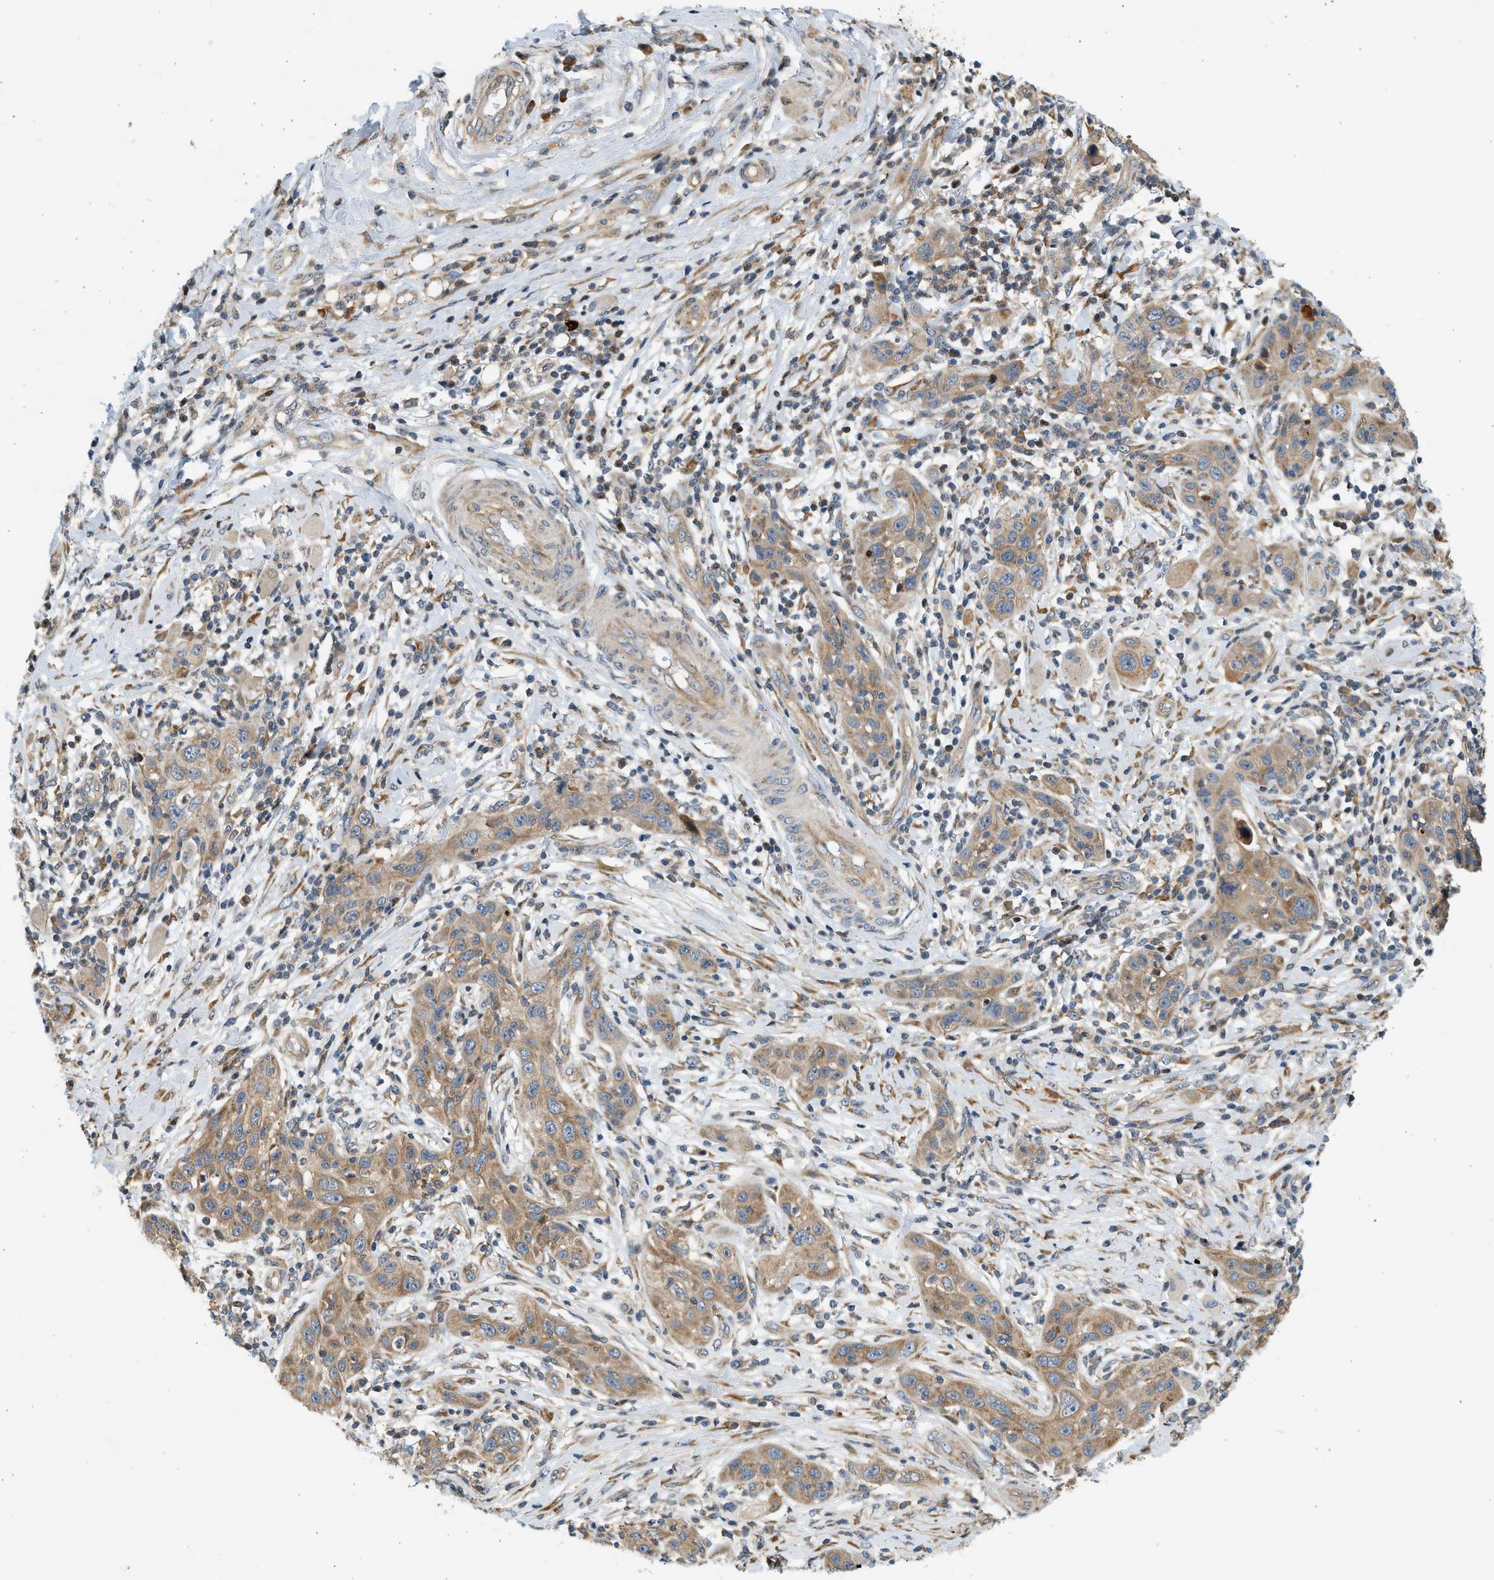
{"staining": {"intensity": "moderate", "quantity": ">75%", "location": "cytoplasmic/membranous"}, "tissue": "skin cancer", "cell_type": "Tumor cells", "image_type": "cancer", "snomed": [{"axis": "morphology", "description": "Squamous cell carcinoma, NOS"}, {"axis": "topography", "description": "Skin"}], "caption": "A brown stain highlights moderate cytoplasmic/membranous positivity of a protein in human skin cancer (squamous cell carcinoma) tumor cells. (IHC, brightfield microscopy, high magnification).", "gene": "NRSN2", "patient": {"sex": "female", "age": 88}}